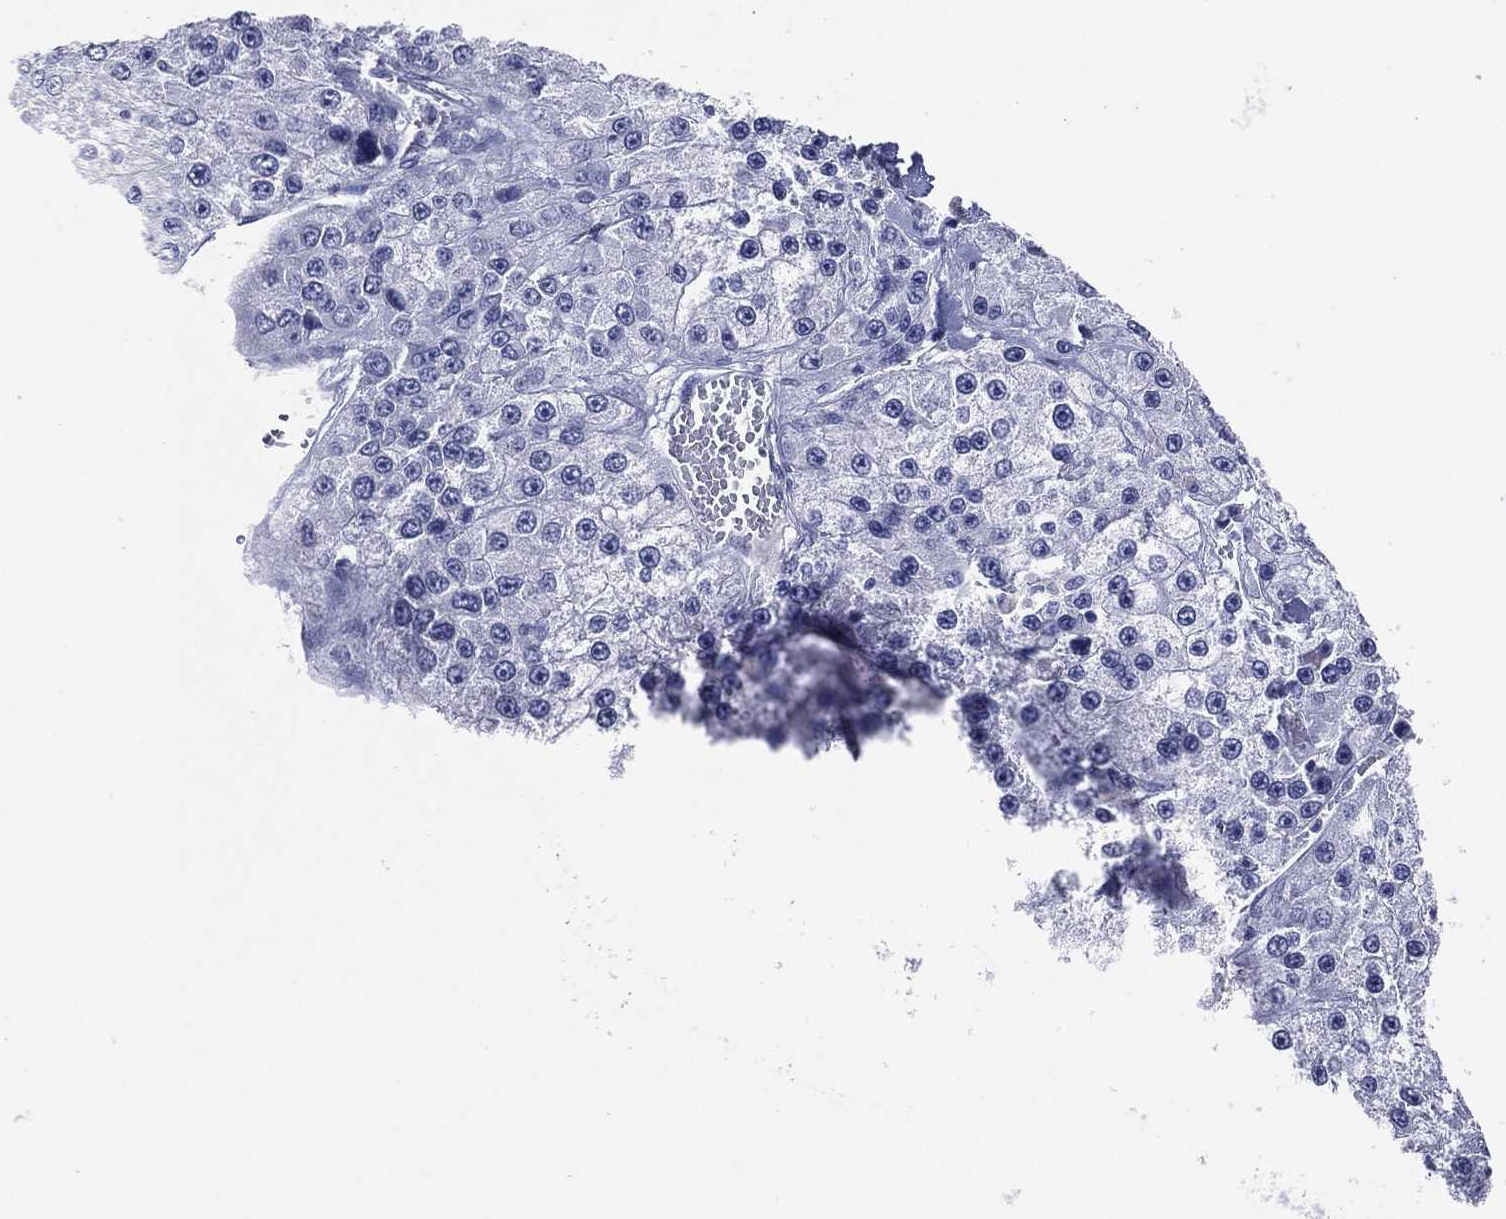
{"staining": {"intensity": "negative", "quantity": "none", "location": "none"}, "tissue": "liver cancer", "cell_type": "Tumor cells", "image_type": "cancer", "snomed": [{"axis": "morphology", "description": "Carcinoma, Hepatocellular, NOS"}, {"axis": "topography", "description": "Liver"}], "caption": "There is no significant positivity in tumor cells of liver cancer. The staining was performed using DAB (3,3'-diaminobenzidine) to visualize the protein expression in brown, while the nuclei were stained in blue with hematoxylin (Magnification: 20x).", "gene": "TFAP2A", "patient": {"sex": "female", "age": 73}}